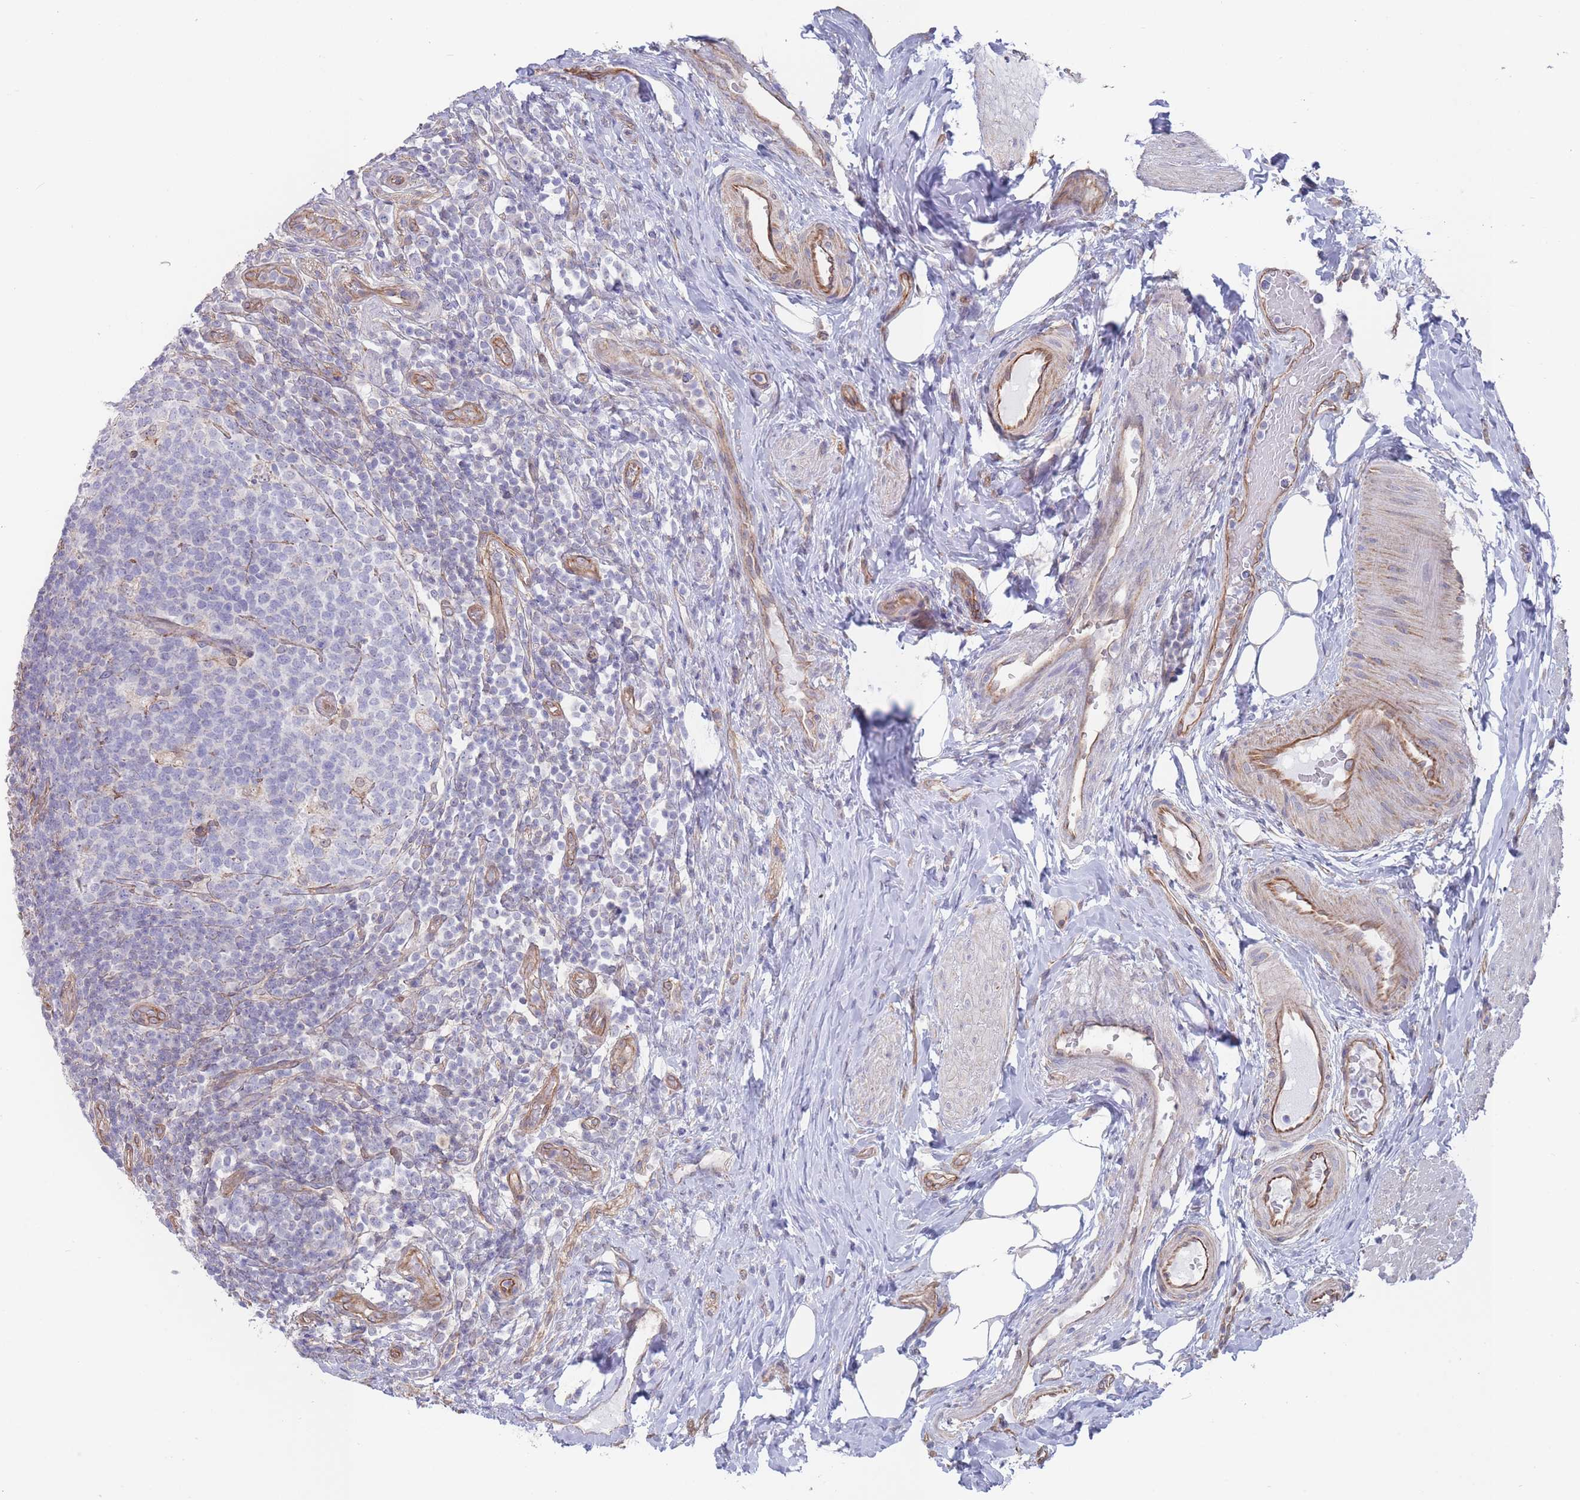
{"staining": {"intensity": "negative", "quantity": "none", "location": "none"}, "tissue": "appendix", "cell_type": "Glandular cells", "image_type": "normal", "snomed": [{"axis": "morphology", "description": "Normal tissue, NOS"}, {"axis": "topography", "description": "Appendix"}], "caption": "Glandular cells show no significant expression in benign appendix. Nuclei are stained in blue.", "gene": "SLC1A6", "patient": {"sex": "female", "age": 43}}